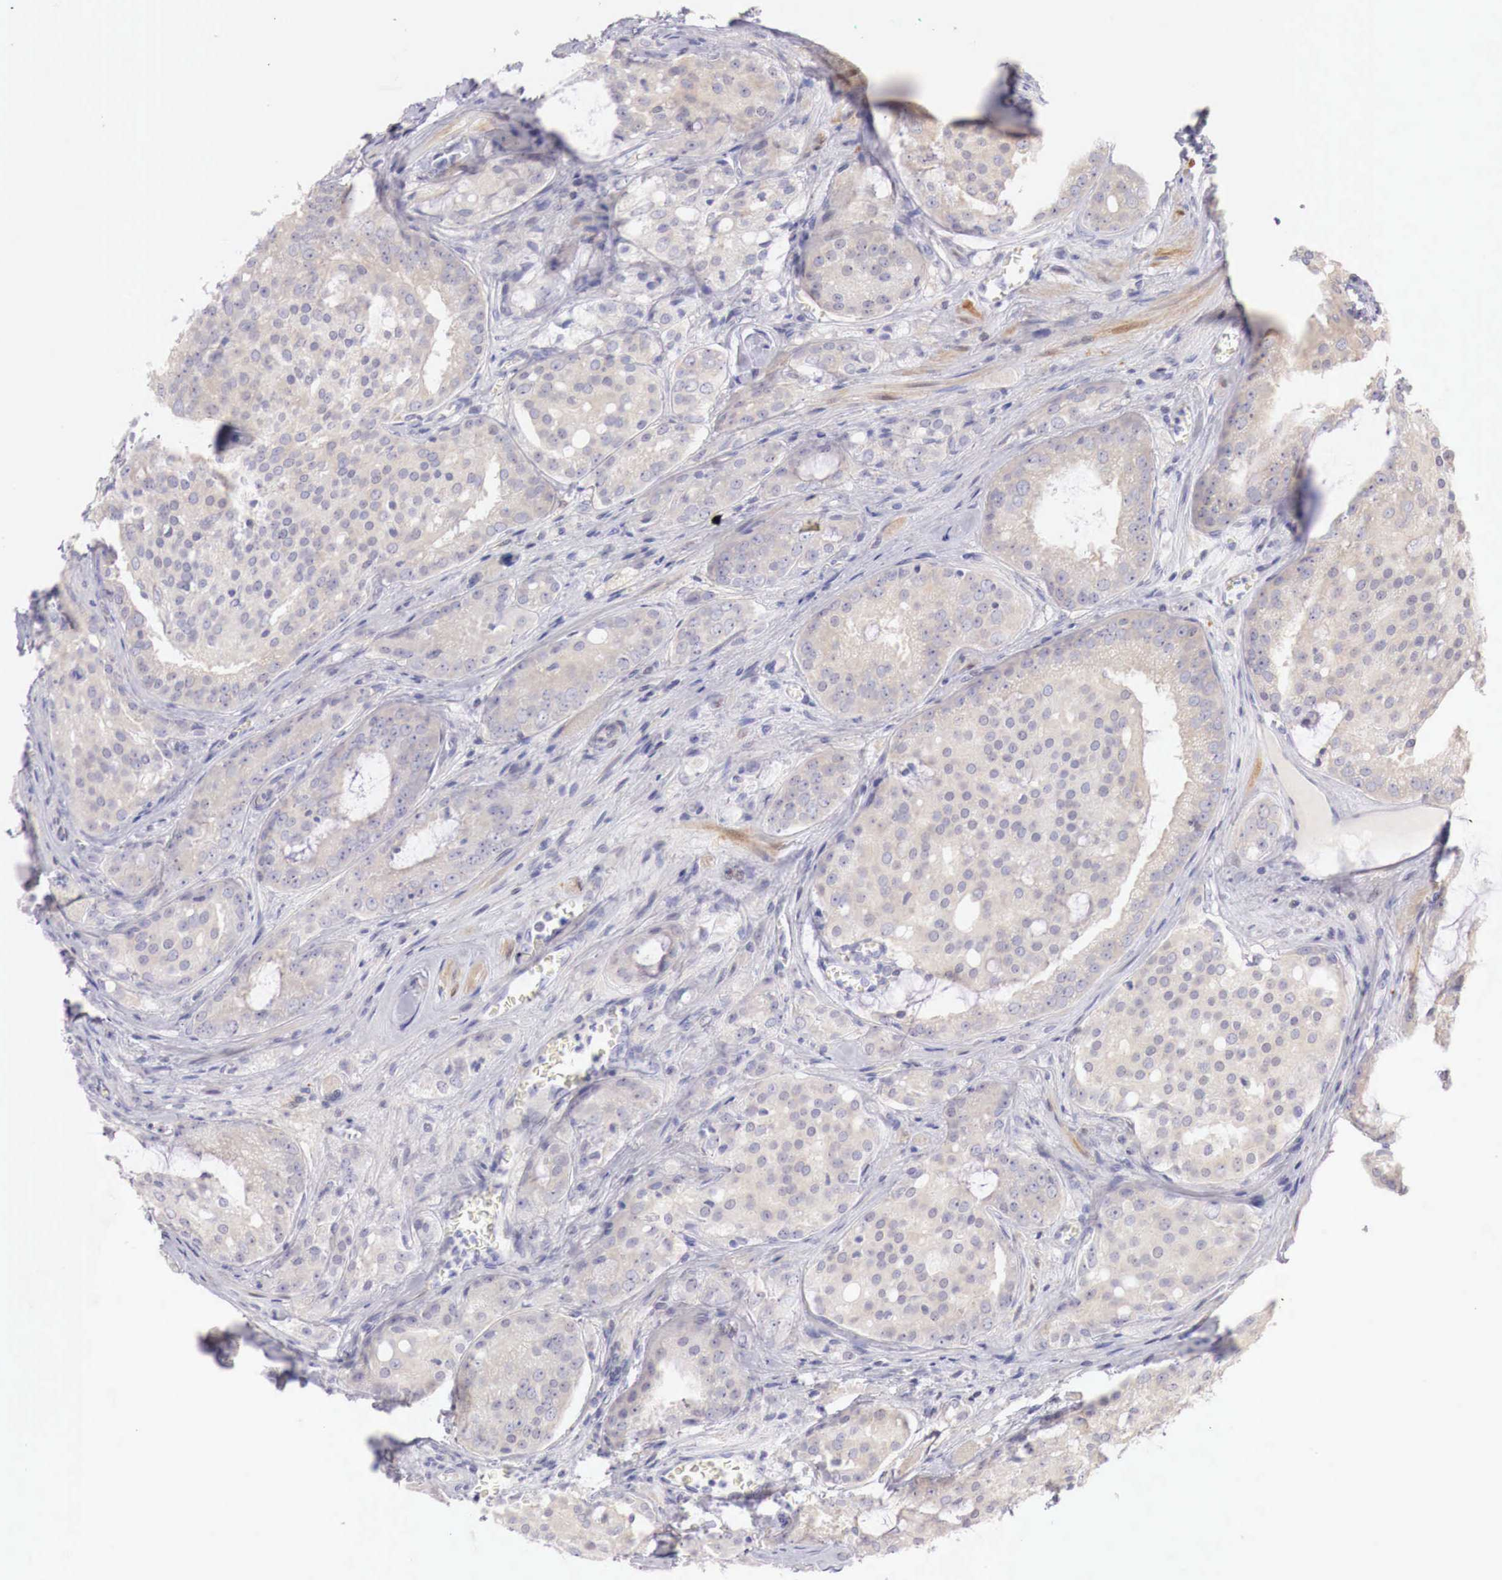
{"staining": {"intensity": "moderate", "quantity": "25%-75%", "location": "cytoplasmic/membranous"}, "tissue": "prostate cancer", "cell_type": "Tumor cells", "image_type": "cancer", "snomed": [{"axis": "morphology", "description": "Adenocarcinoma, Medium grade"}, {"axis": "topography", "description": "Prostate"}], "caption": "Tumor cells display moderate cytoplasmic/membranous staining in about 25%-75% of cells in medium-grade adenocarcinoma (prostate).", "gene": "CLCN5", "patient": {"sex": "male", "age": 60}}